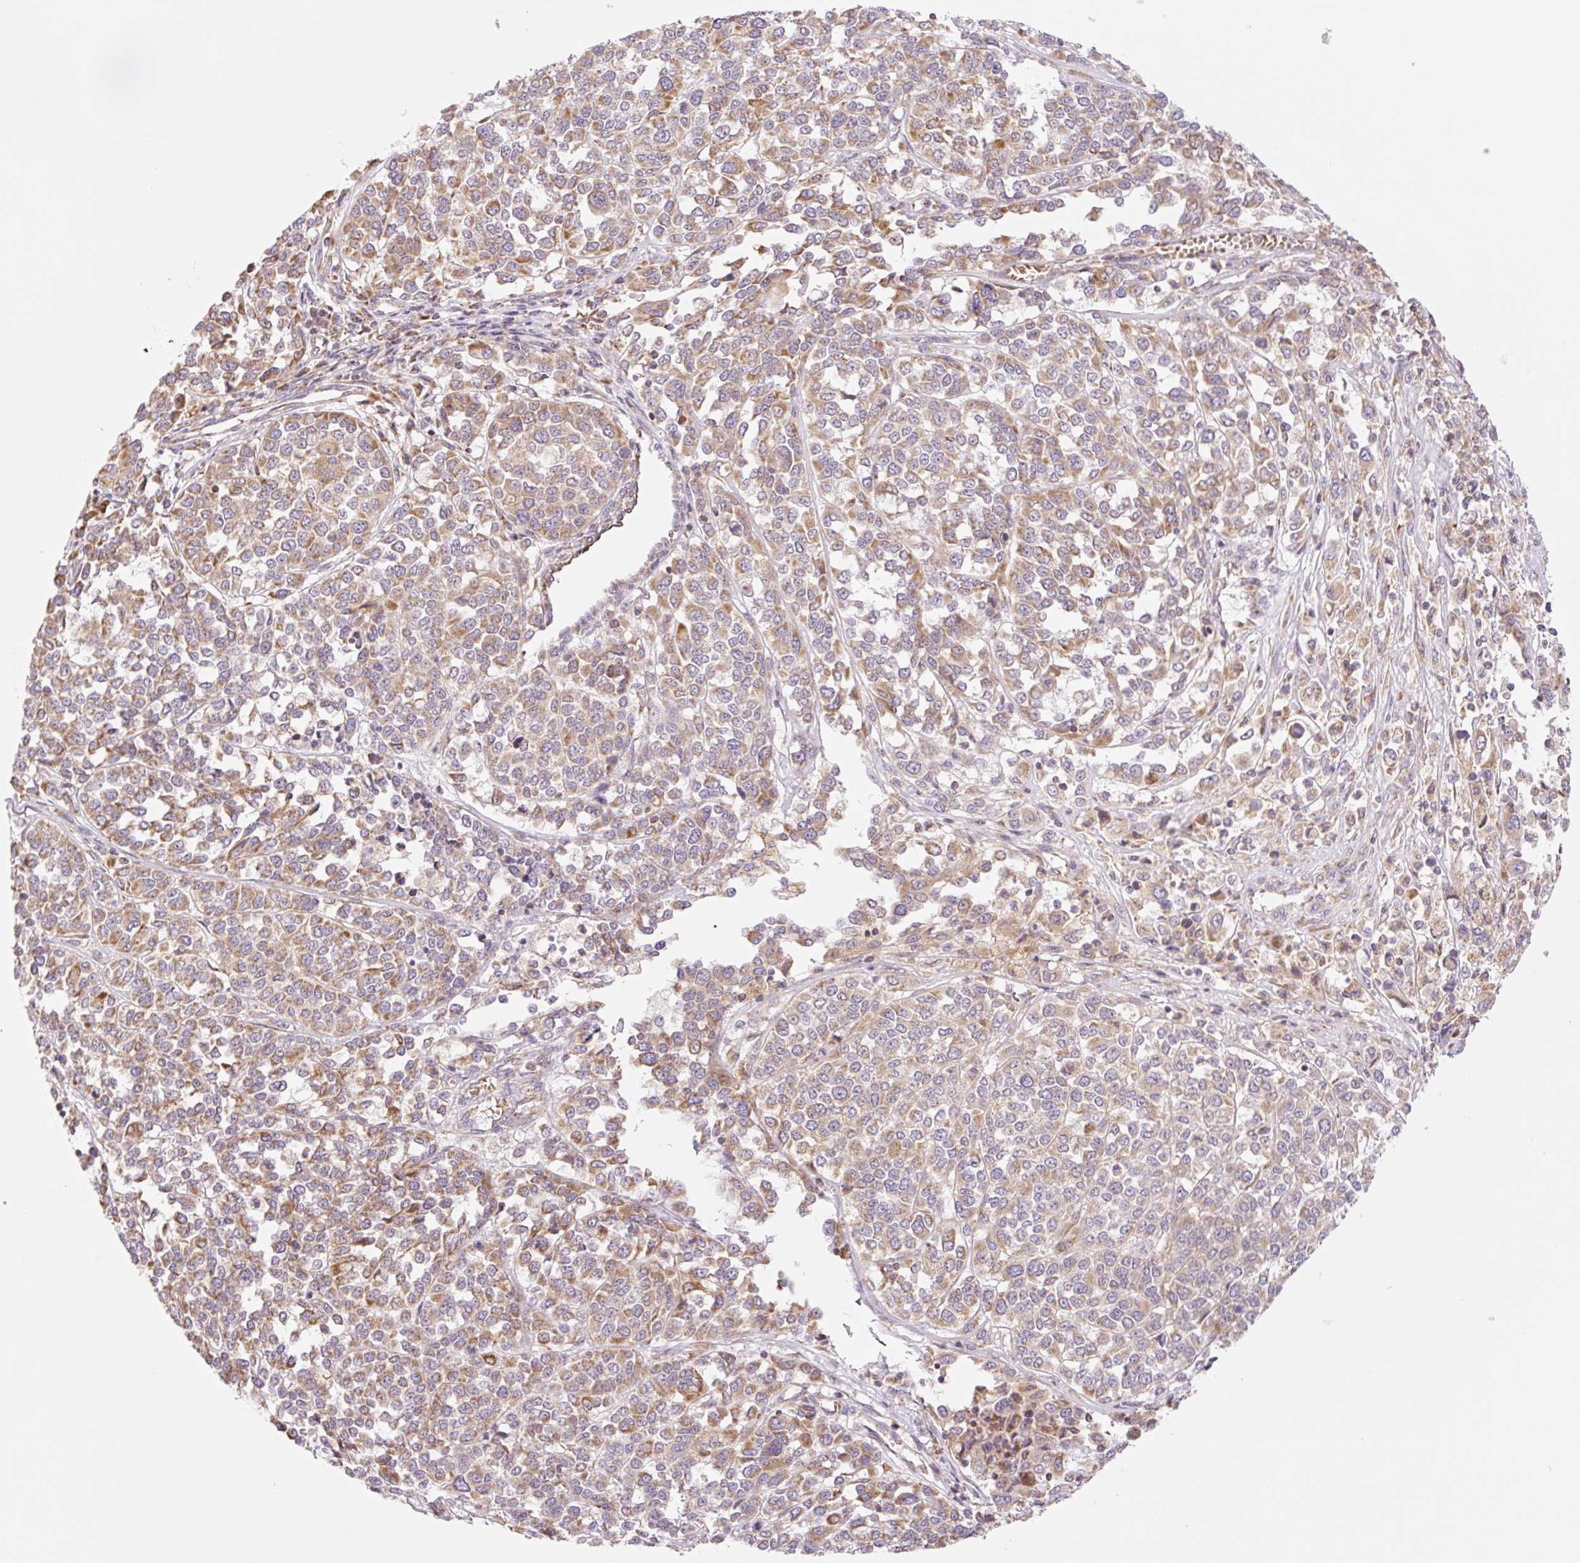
{"staining": {"intensity": "moderate", "quantity": ">75%", "location": "cytoplasmic/membranous"}, "tissue": "melanoma", "cell_type": "Tumor cells", "image_type": "cancer", "snomed": [{"axis": "morphology", "description": "Malignant melanoma, Metastatic site"}, {"axis": "topography", "description": "Lymph node"}], "caption": "Immunohistochemical staining of human melanoma exhibits medium levels of moderate cytoplasmic/membranous staining in about >75% of tumor cells. (DAB (3,3'-diaminobenzidine) = brown stain, brightfield microscopy at high magnification).", "gene": "GOSR2", "patient": {"sex": "male", "age": 44}}